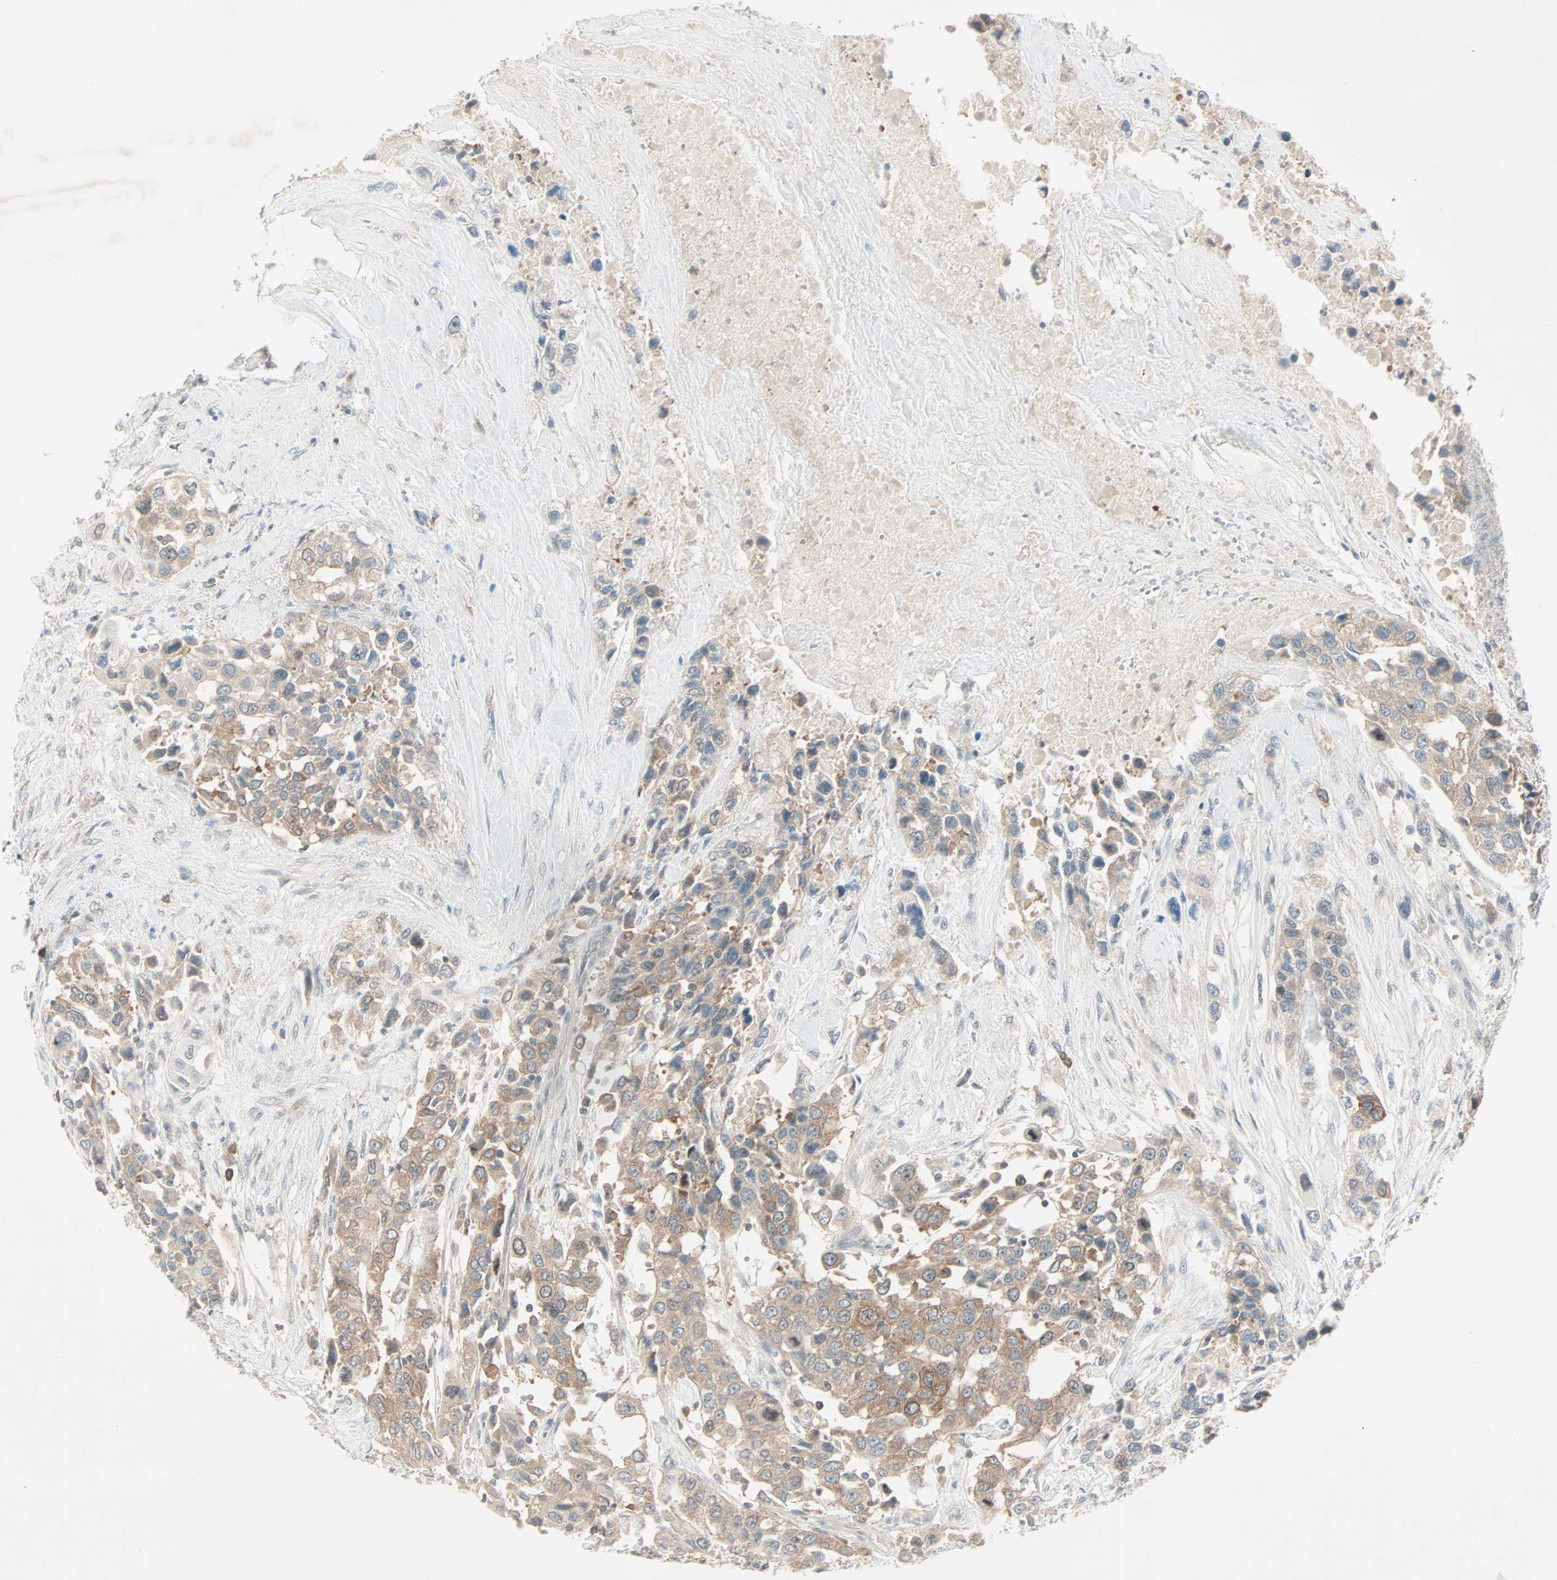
{"staining": {"intensity": "moderate", "quantity": ">75%", "location": "cytoplasmic/membranous"}, "tissue": "urothelial cancer", "cell_type": "Tumor cells", "image_type": "cancer", "snomed": [{"axis": "morphology", "description": "Urothelial carcinoma, High grade"}, {"axis": "topography", "description": "Urinary bladder"}], "caption": "Protein analysis of urothelial cancer tissue reveals moderate cytoplasmic/membranous positivity in approximately >75% of tumor cells.", "gene": "SMIM8", "patient": {"sex": "female", "age": 80}}